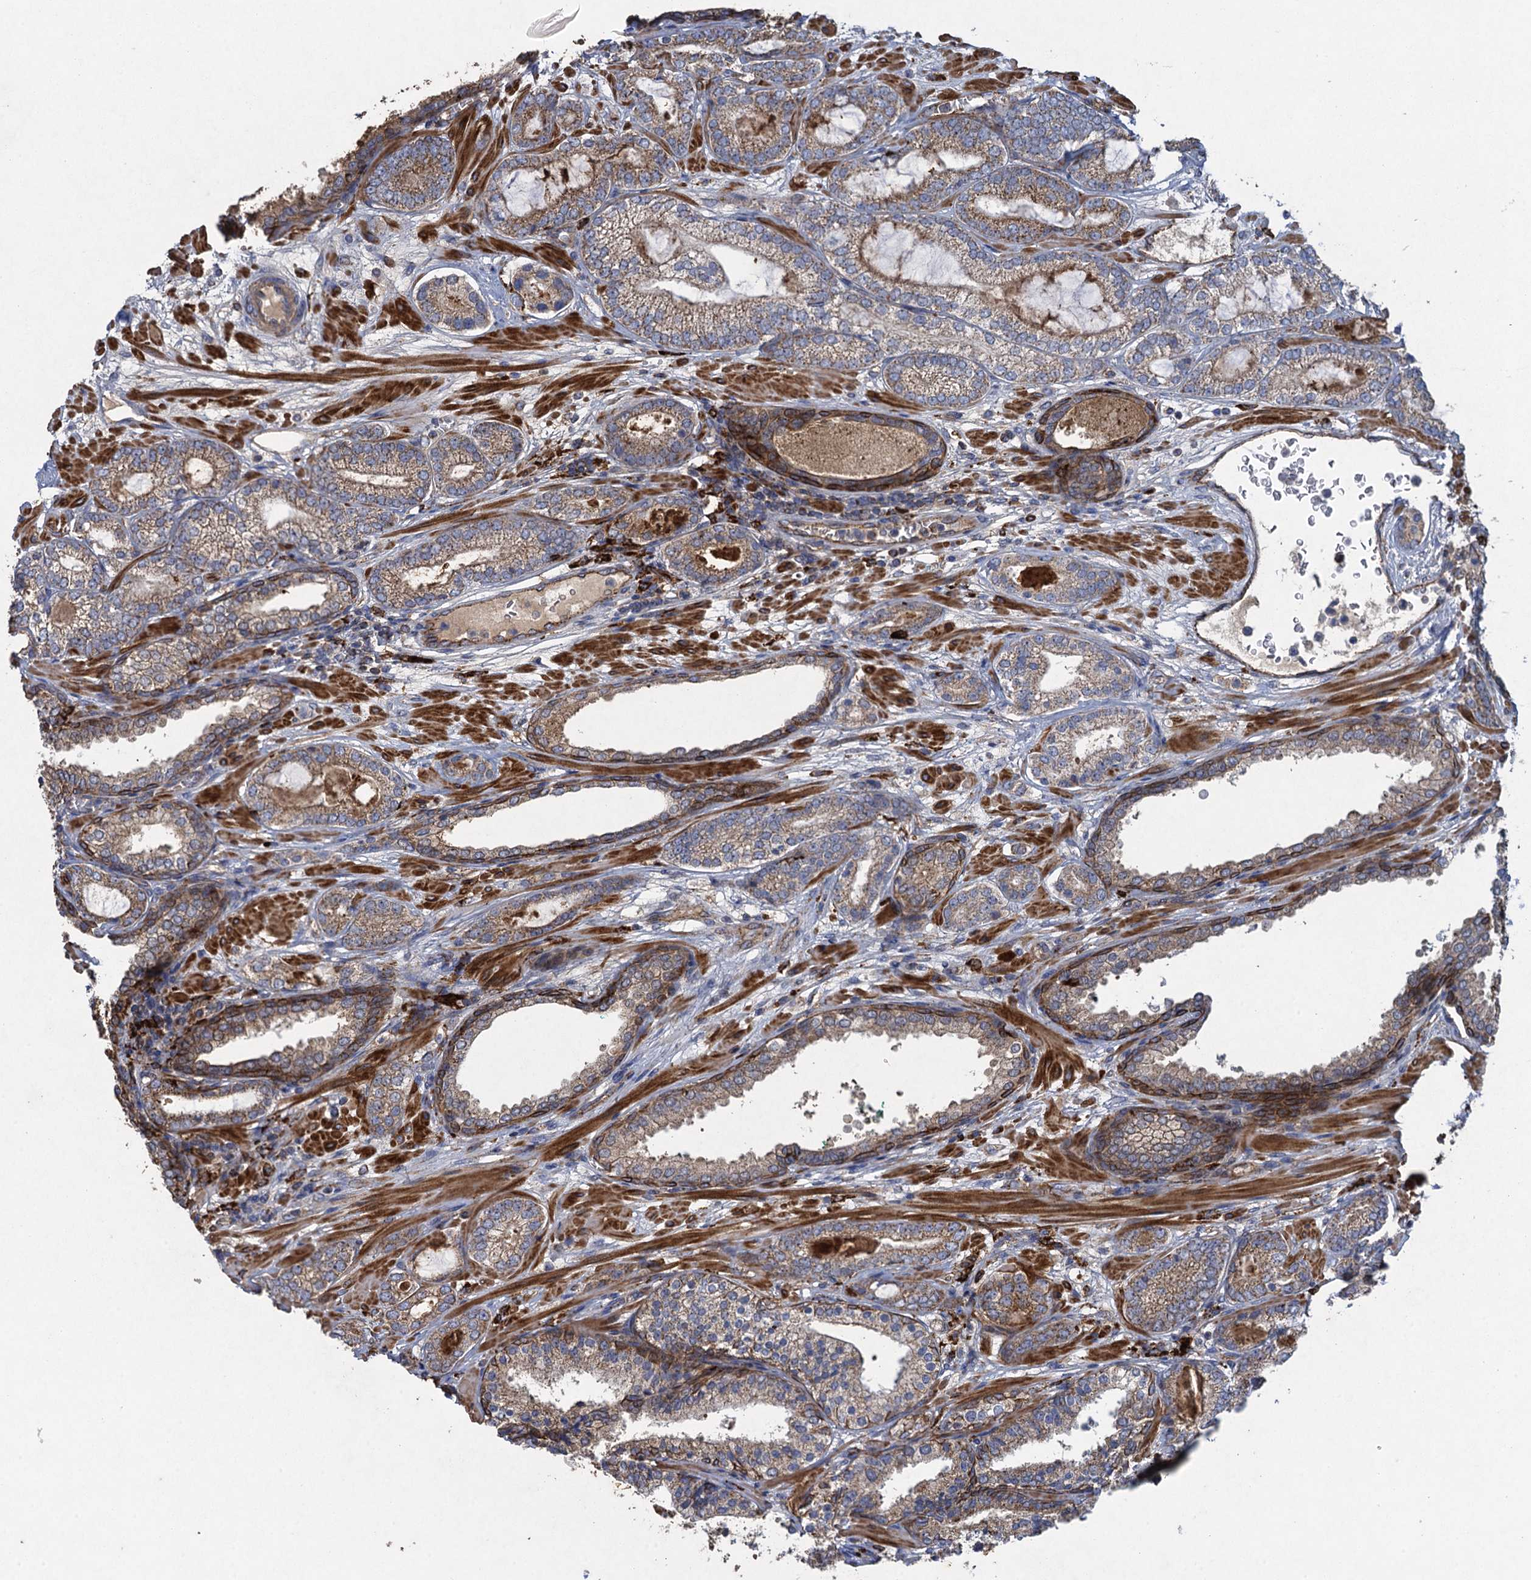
{"staining": {"intensity": "moderate", "quantity": ">75%", "location": "cytoplasmic/membranous"}, "tissue": "prostate cancer", "cell_type": "Tumor cells", "image_type": "cancer", "snomed": [{"axis": "morphology", "description": "Adenocarcinoma, High grade"}, {"axis": "topography", "description": "Prostate"}], "caption": "Immunohistochemical staining of human prostate cancer exhibits medium levels of moderate cytoplasmic/membranous protein staining in approximately >75% of tumor cells.", "gene": "TXNDC11", "patient": {"sex": "male", "age": 60}}